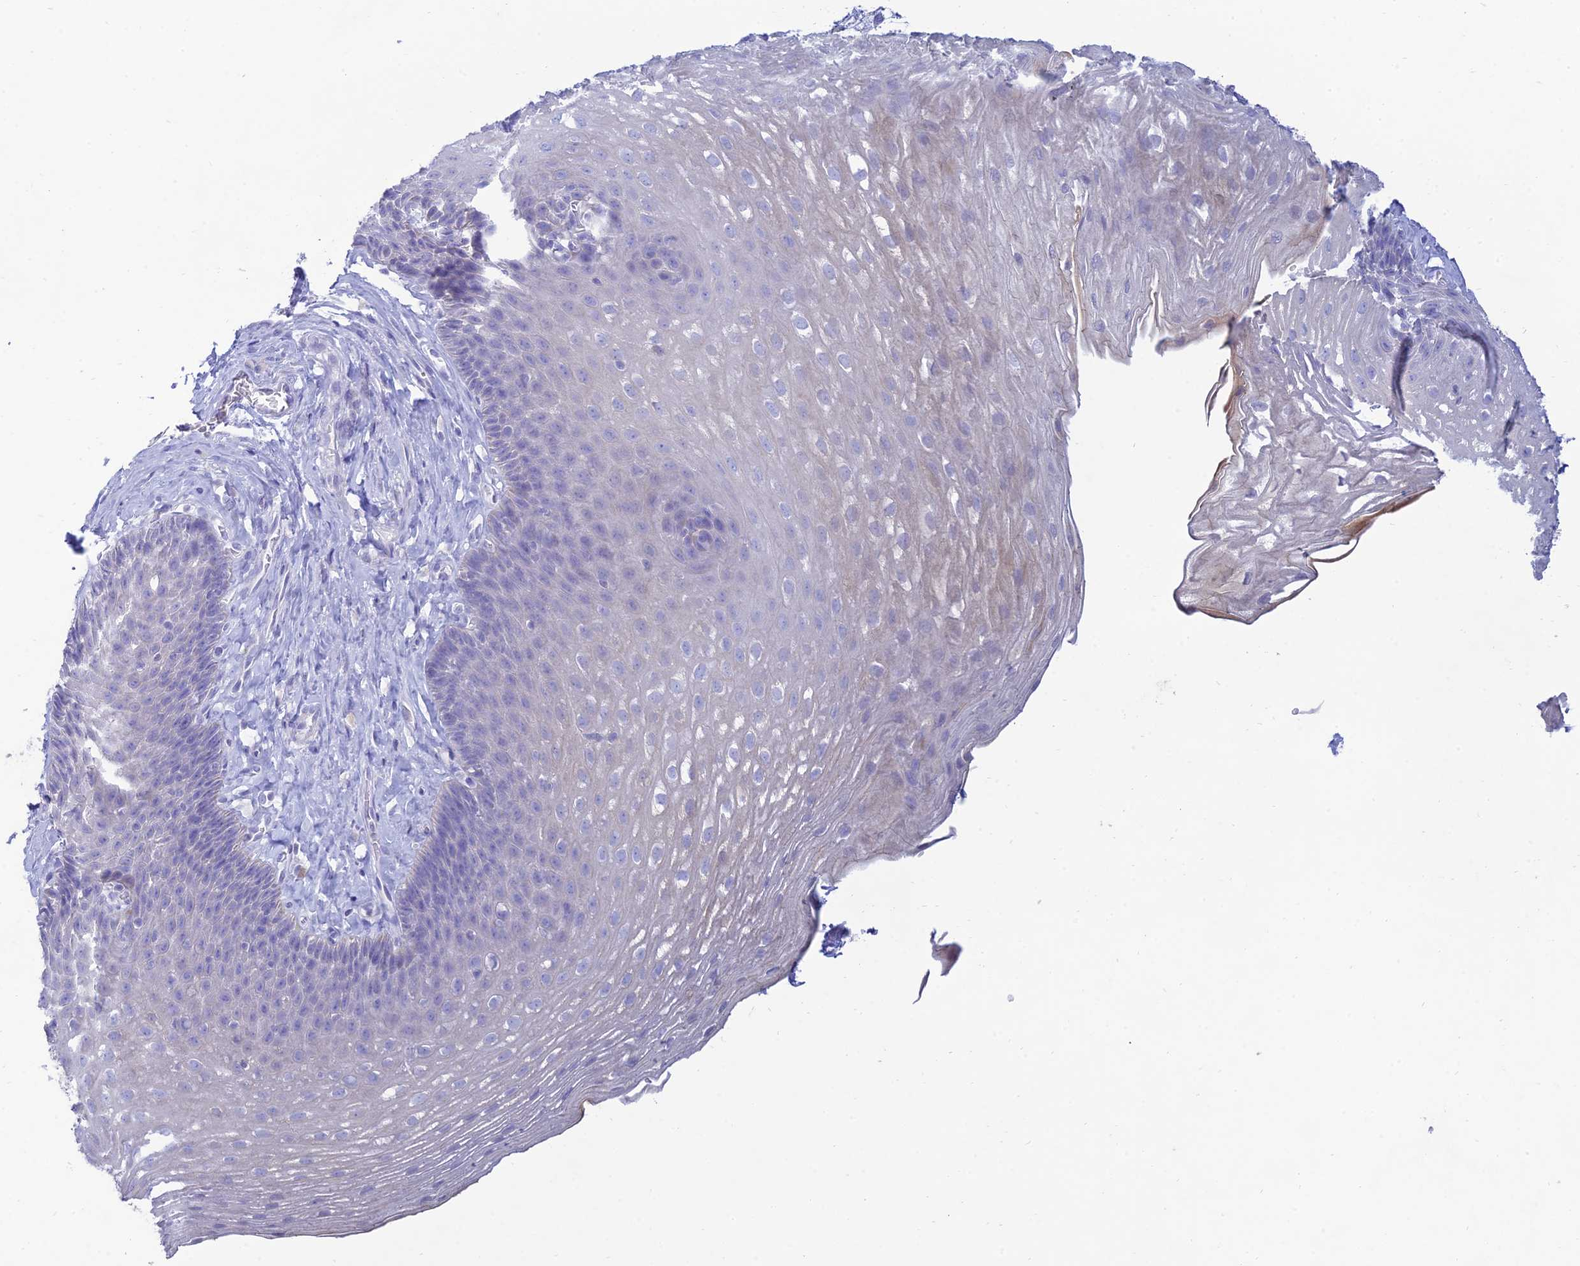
{"staining": {"intensity": "negative", "quantity": "none", "location": "none"}, "tissue": "esophagus", "cell_type": "Squamous epithelial cells", "image_type": "normal", "snomed": [{"axis": "morphology", "description": "Normal tissue, NOS"}, {"axis": "topography", "description": "Esophagus"}], "caption": "The micrograph demonstrates no staining of squamous epithelial cells in benign esophagus. (DAB immunohistochemistry (IHC) visualized using brightfield microscopy, high magnification).", "gene": "MAL2", "patient": {"sex": "female", "age": 66}}